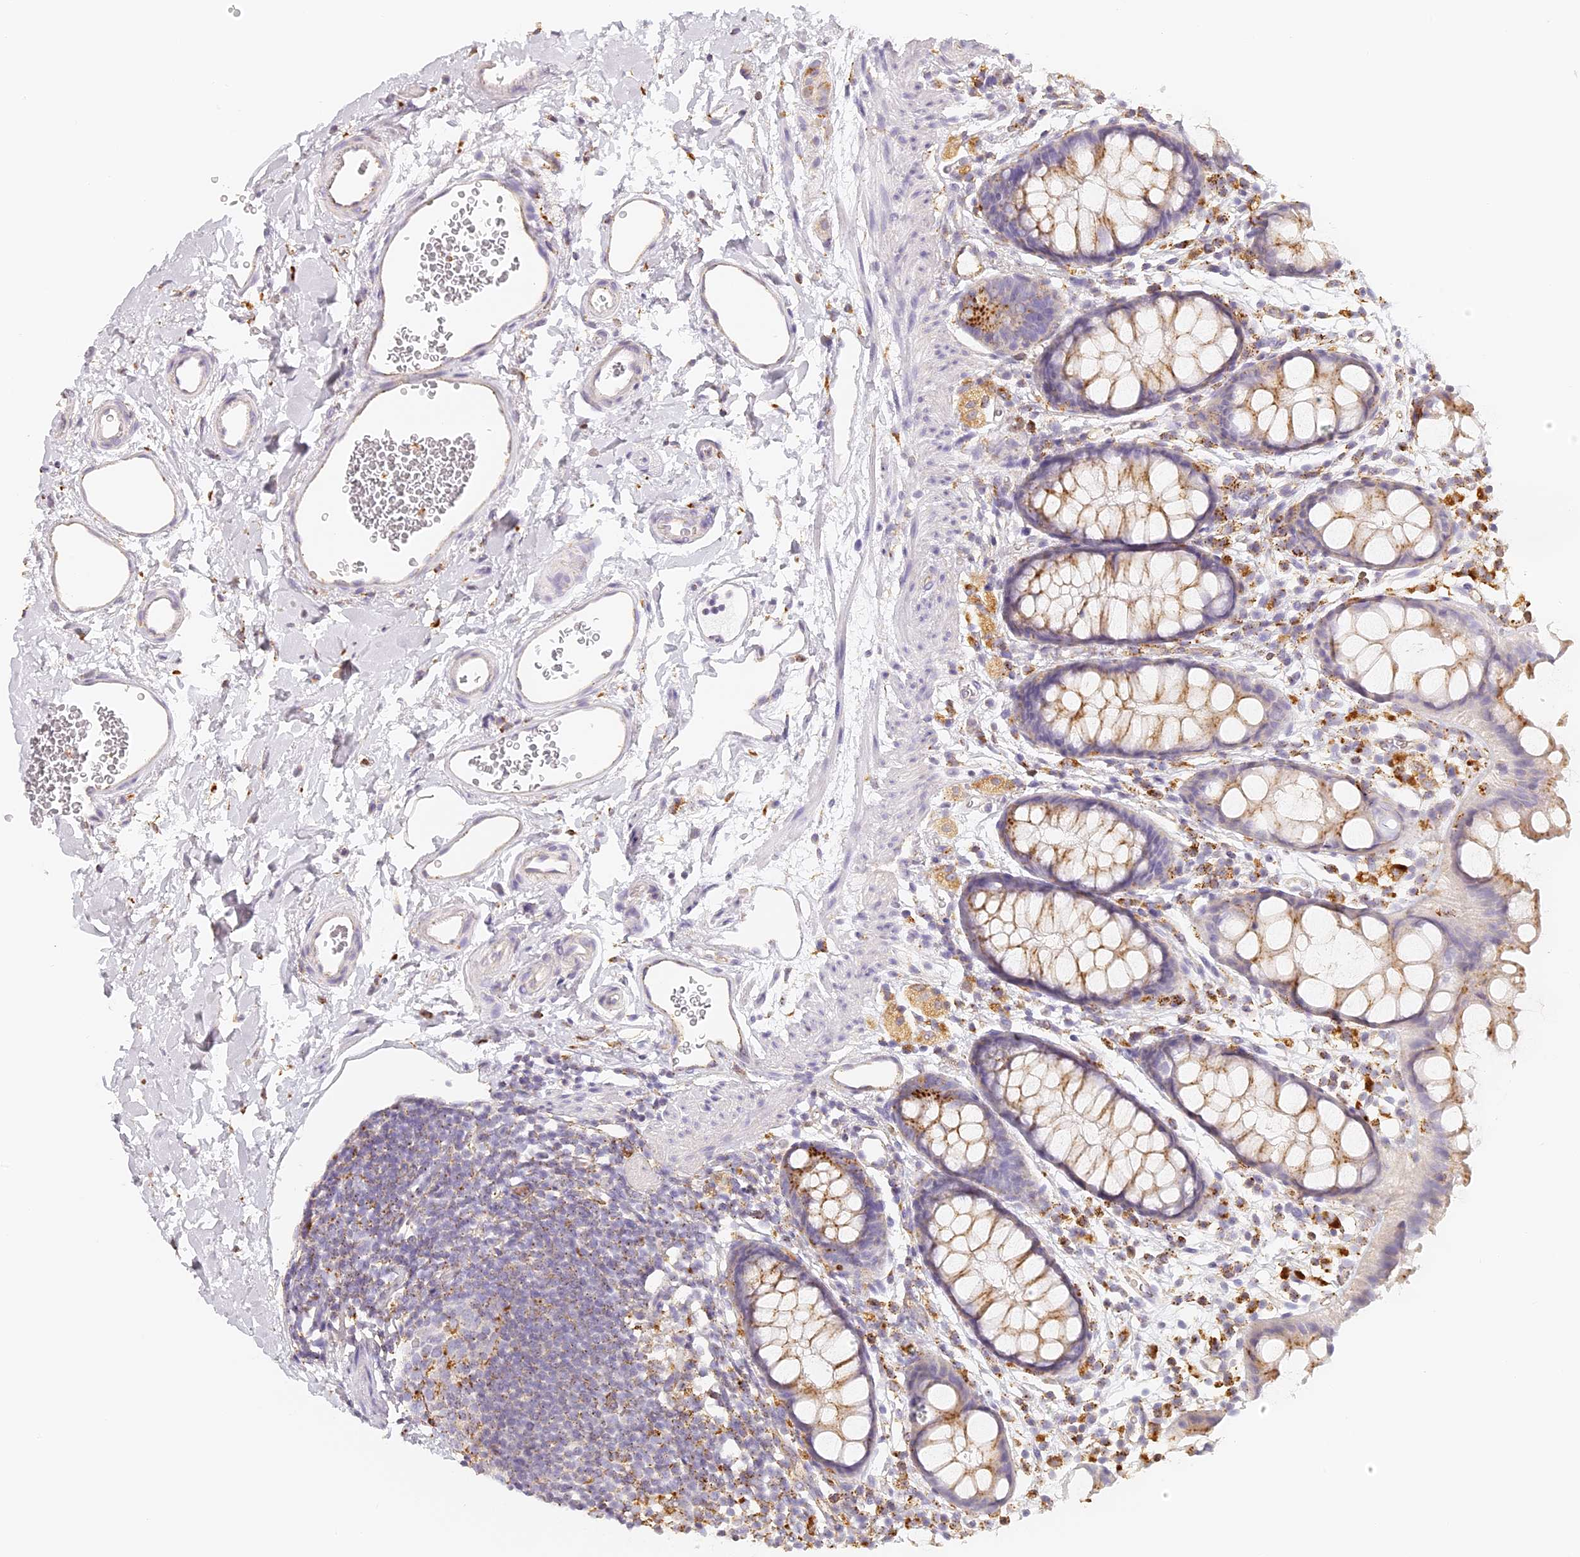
{"staining": {"intensity": "weak", "quantity": "25%-75%", "location": "cytoplasmic/membranous"}, "tissue": "rectum", "cell_type": "Glandular cells", "image_type": "normal", "snomed": [{"axis": "morphology", "description": "Normal tissue, NOS"}, {"axis": "topography", "description": "Rectum"}], "caption": "Protein staining of normal rectum exhibits weak cytoplasmic/membranous staining in about 25%-75% of glandular cells.", "gene": "LAMP2", "patient": {"sex": "female", "age": 65}}